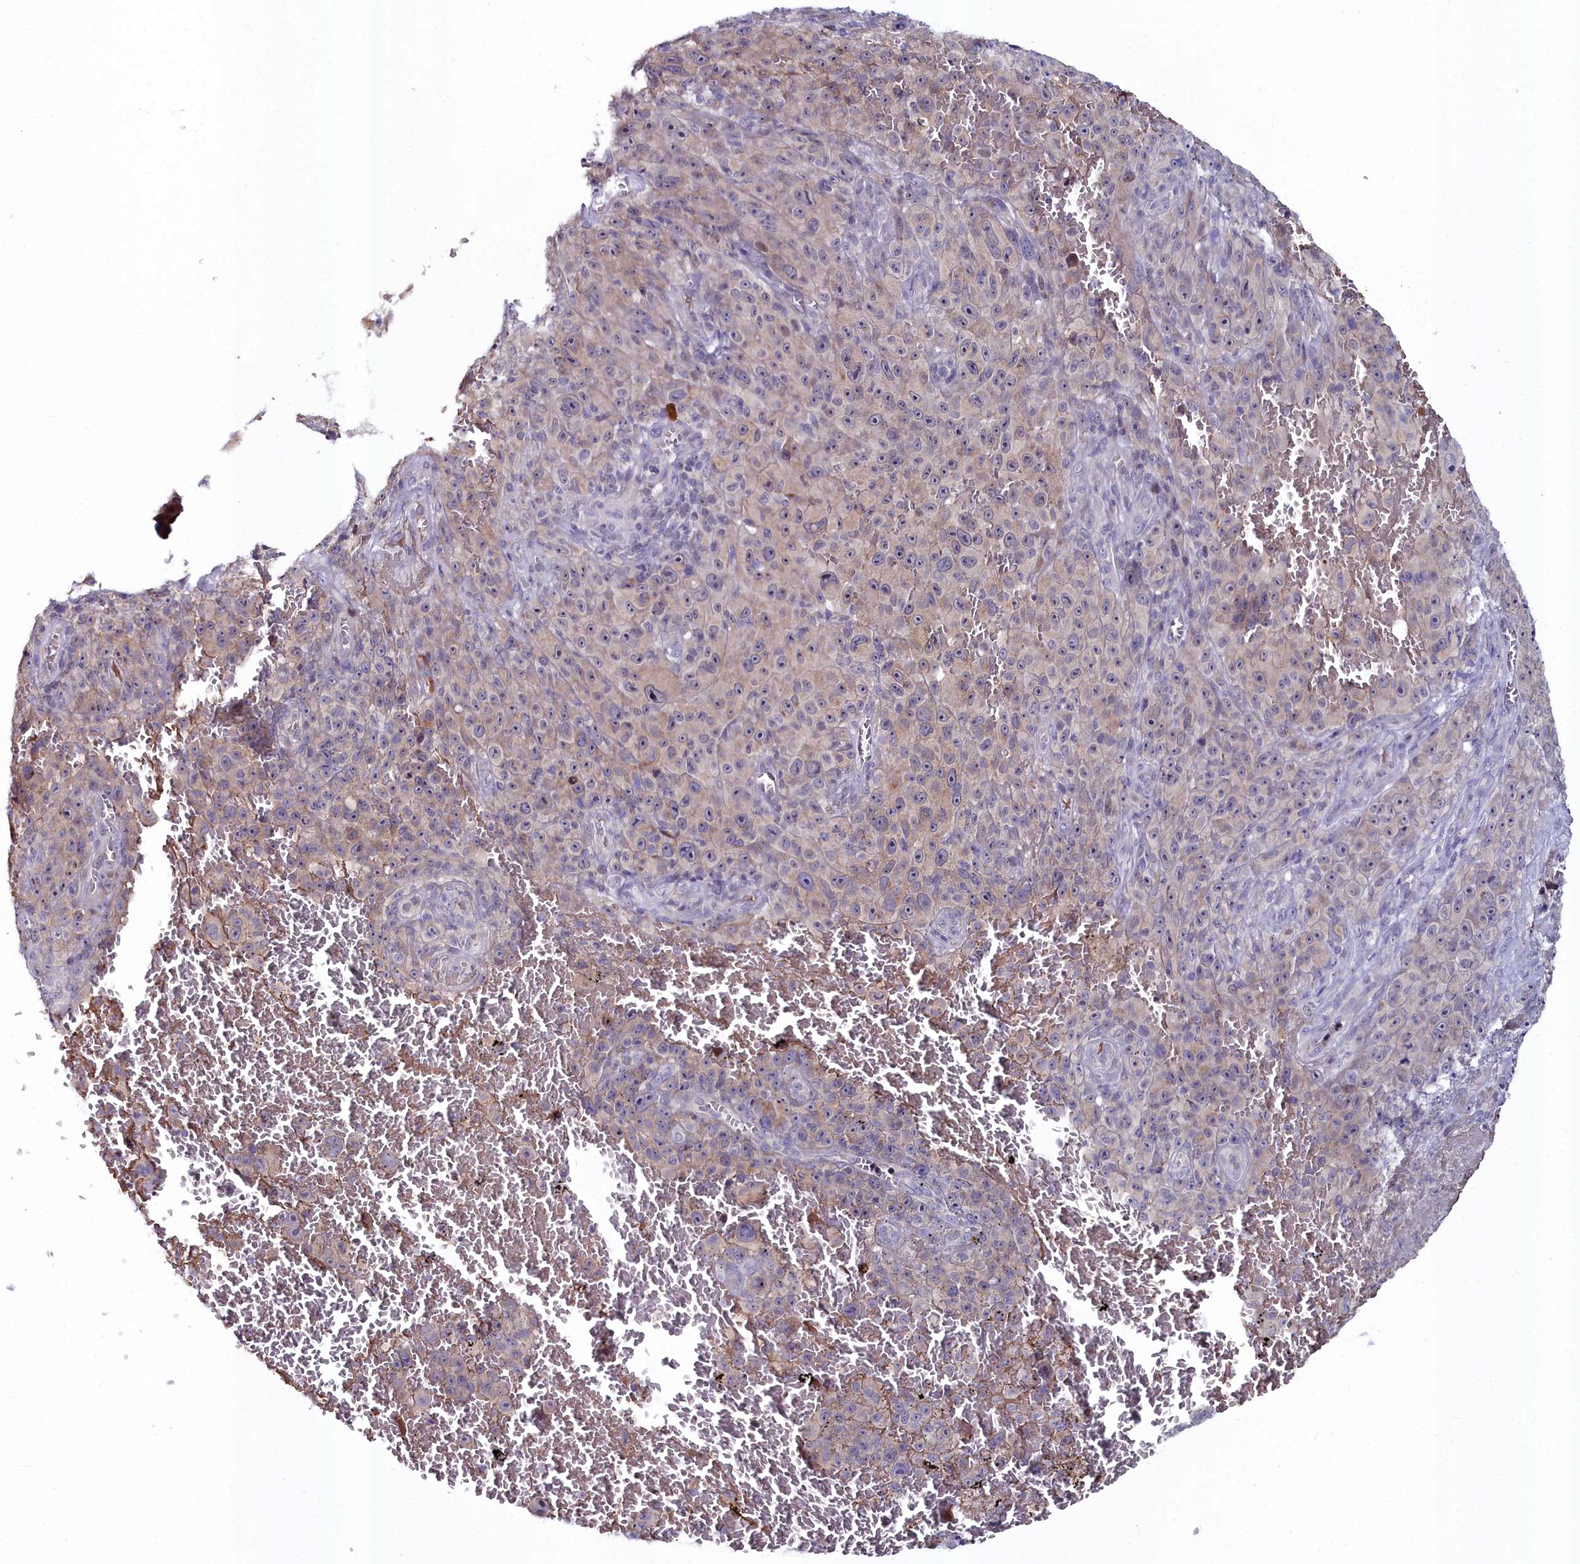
{"staining": {"intensity": "weak", "quantity": "<25%", "location": "cytoplasmic/membranous"}, "tissue": "melanoma", "cell_type": "Tumor cells", "image_type": "cancer", "snomed": [{"axis": "morphology", "description": "Malignant melanoma, NOS"}, {"axis": "topography", "description": "Skin"}], "caption": "IHC photomicrograph of neoplastic tissue: malignant melanoma stained with DAB reveals no significant protein staining in tumor cells.", "gene": "KCTD18", "patient": {"sex": "female", "age": 82}}